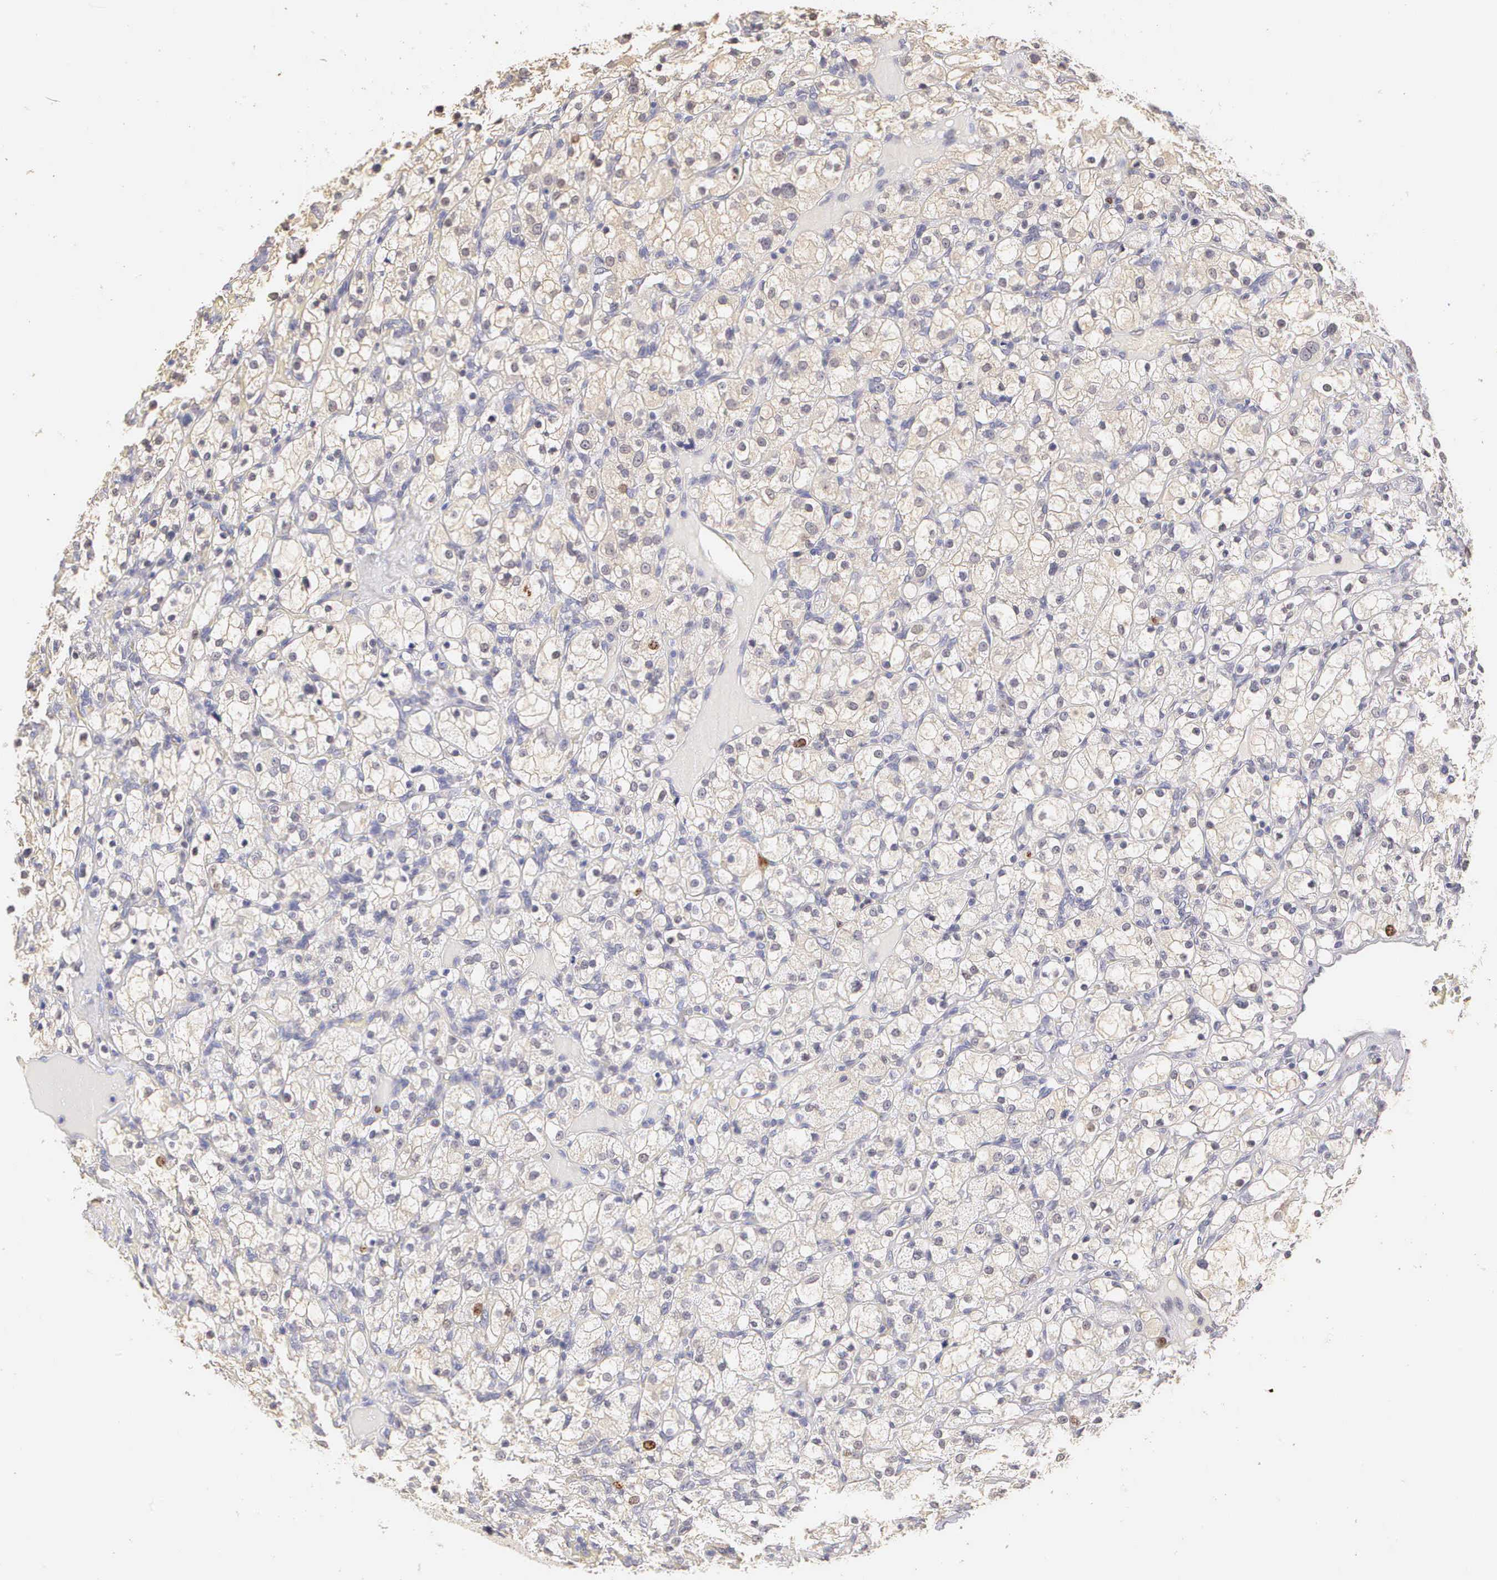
{"staining": {"intensity": "moderate", "quantity": "<25%", "location": "nuclear"}, "tissue": "renal cancer", "cell_type": "Tumor cells", "image_type": "cancer", "snomed": [{"axis": "morphology", "description": "Adenocarcinoma, NOS"}, {"axis": "topography", "description": "Kidney"}], "caption": "Renal adenocarcinoma was stained to show a protein in brown. There is low levels of moderate nuclear positivity in approximately <25% of tumor cells.", "gene": "MKI67", "patient": {"sex": "female", "age": 83}}